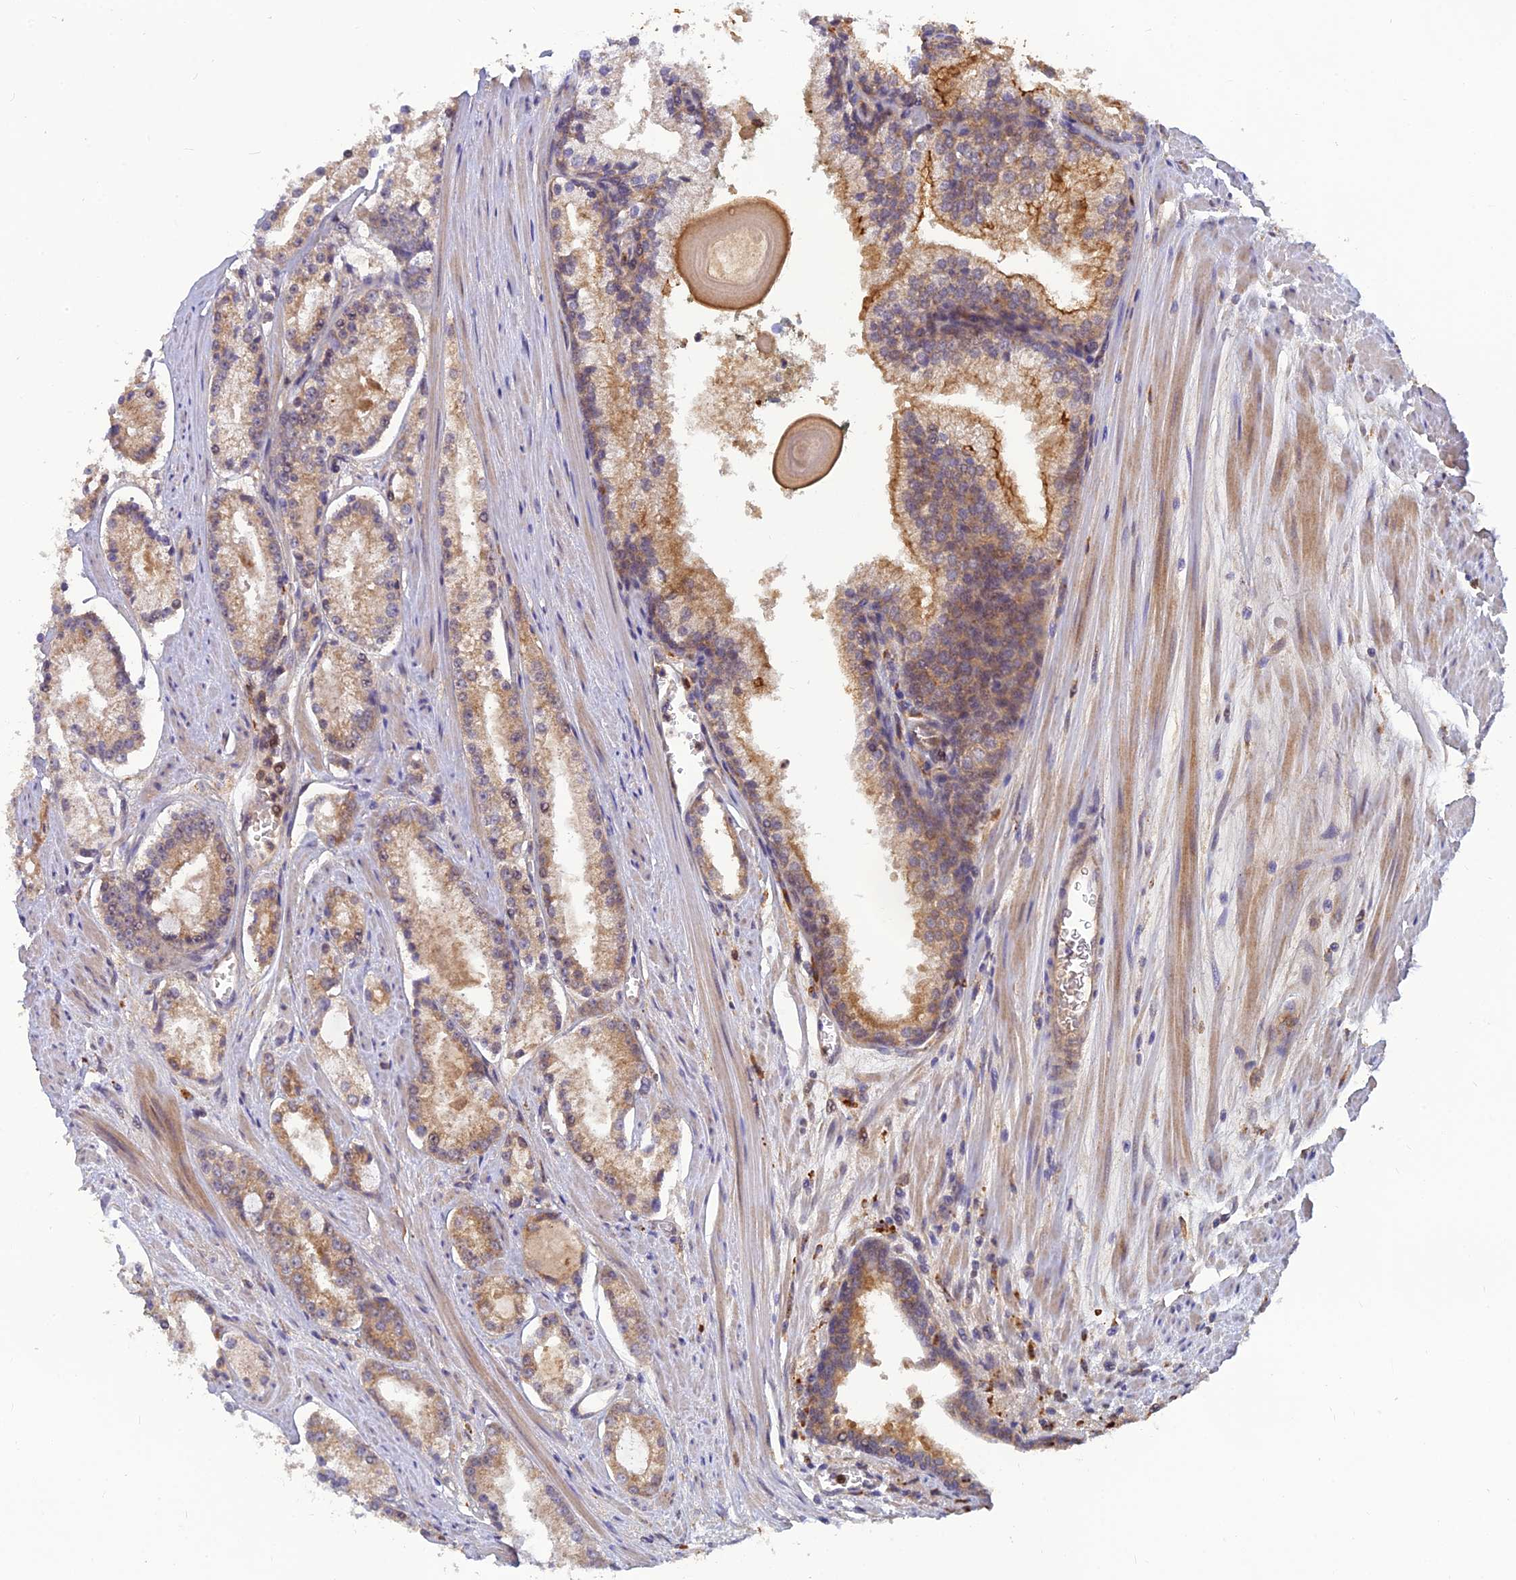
{"staining": {"intensity": "weak", "quantity": "25%-75%", "location": "cytoplasmic/membranous"}, "tissue": "prostate cancer", "cell_type": "Tumor cells", "image_type": "cancer", "snomed": [{"axis": "morphology", "description": "Adenocarcinoma, Low grade"}, {"axis": "topography", "description": "Prostate"}], "caption": "Protein positivity by immunohistochemistry reveals weak cytoplasmic/membranous staining in approximately 25%-75% of tumor cells in low-grade adenocarcinoma (prostate). Immunohistochemistry (ihc) stains the protein in brown and the nuclei are stained blue.", "gene": "FAM151B", "patient": {"sex": "male", "age": 54}}